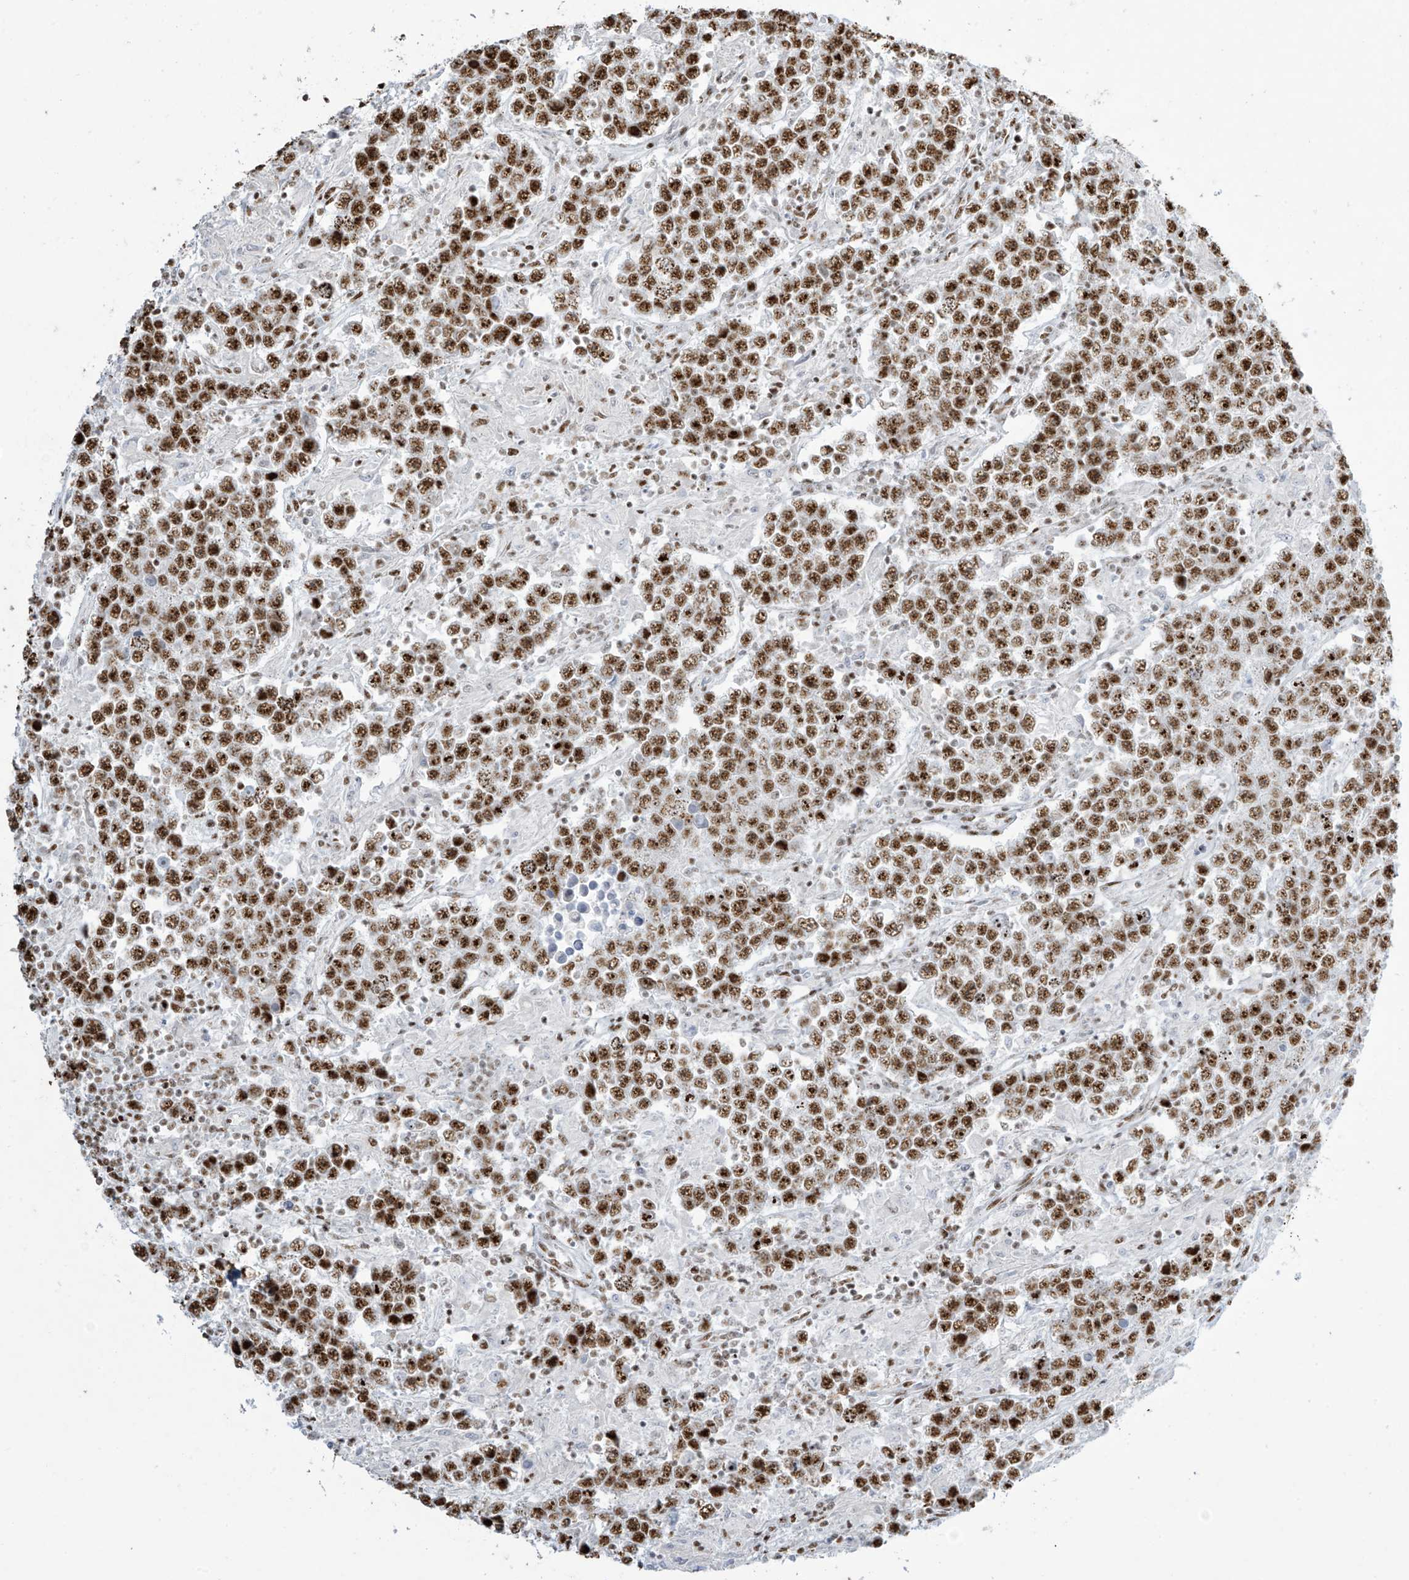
{"staining": {"intensity": "strong", "quantity": ">75%", "location": "nuclear"}, "tissue": "testis cancer", "cell_type": "Tumor cells", "image_type": "cancer", "snomed": [{"axis": "morphology", "description": "Normal tissue, NOS"}, {"axis": "morphology", "description": "Urothelial carcinoma, High grade"}, {"axis": "morphology", "description": "Seminoma, NOS"}, {"axis": "morphology", "description": "Carcinoma, Embryonal, NOS"}, {"axis": "topography", "description": "Urinary bladder"}, {"axis": "topography", "description": "Testis"}], "caption": "There is high levels of strong nuclear positivity in tumor cells of testis cancer, as demonstrated by immunohistochemical staining (brown color).", "gene": "MS4A6A", "patient": {"sex": "male", "age": 41}}